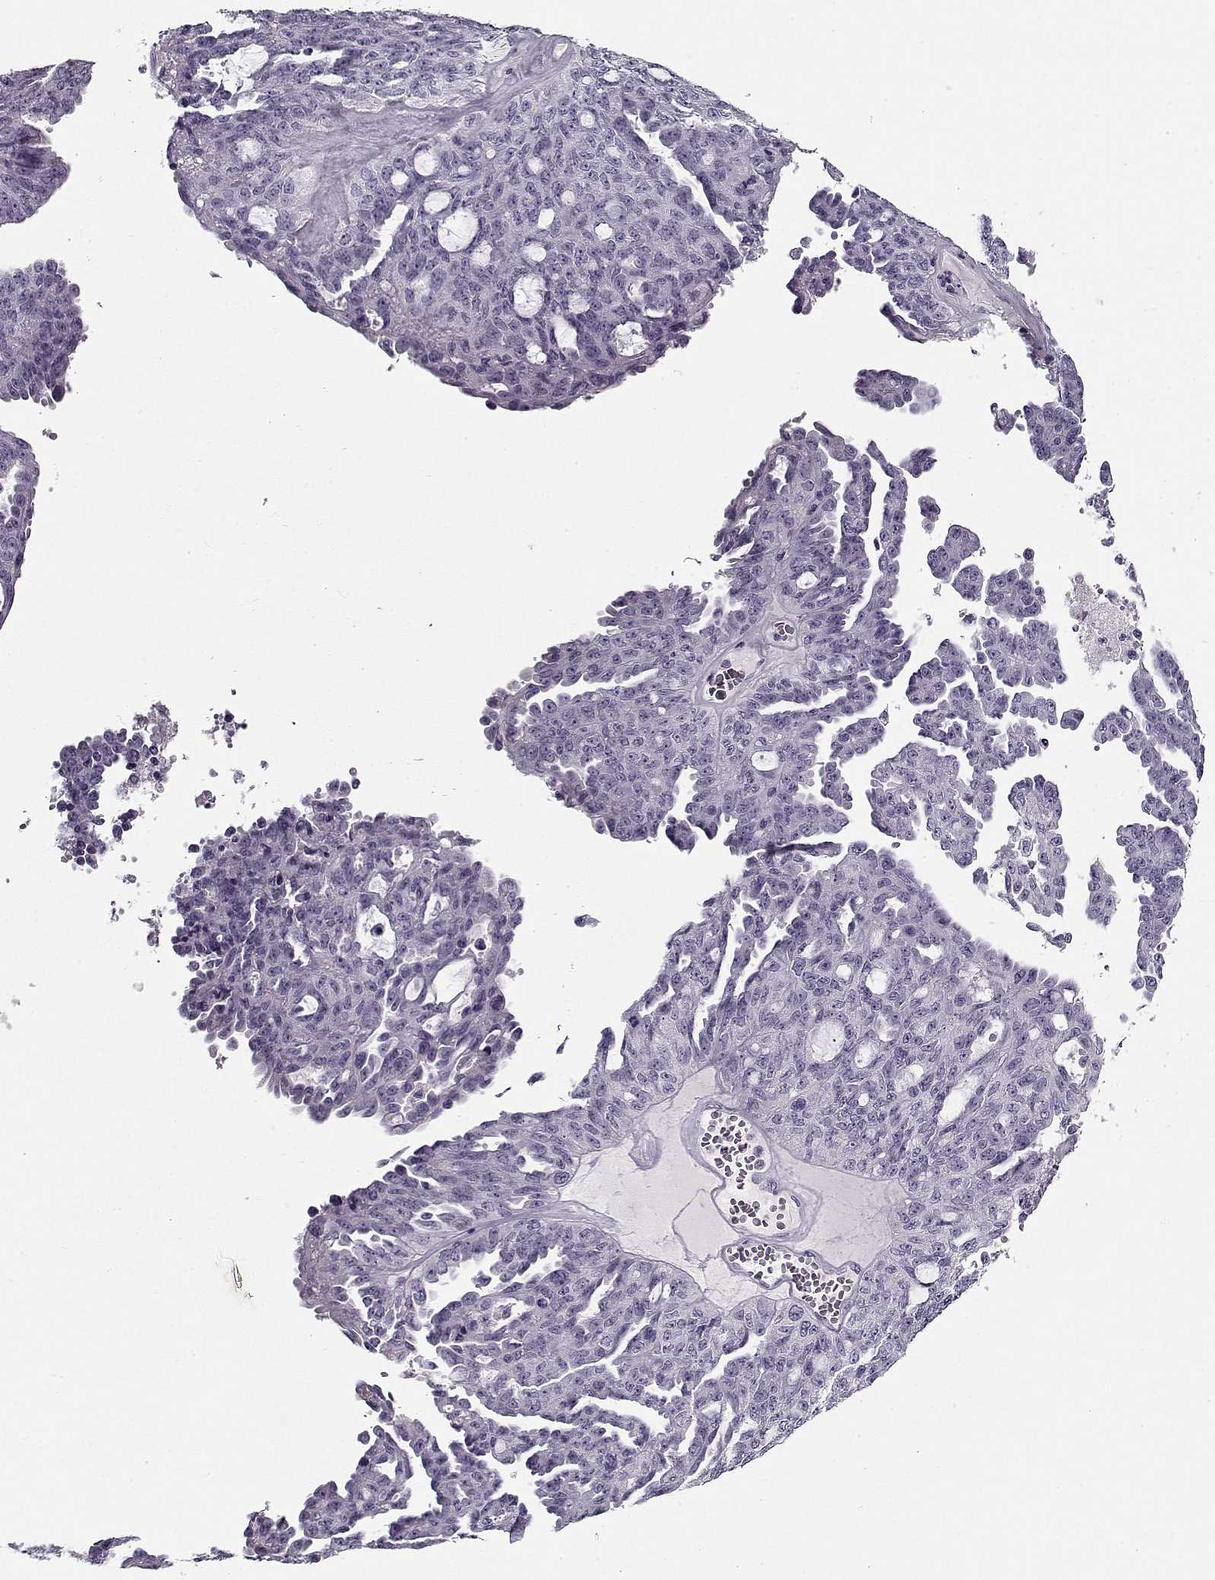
{"staining": {"intensity": "negative", "quantity": "none", "location": "none"}, "tissue": "ovarian cancer", "cell_type": "Tumor cells", "image_type": "cancer", "snomed": [{"axis": "morphology", "description": "Cystadenocarcinoma, serous, NOS"}, {"axis": "topography", "description": "Ovary"}], "caption": "IHC of ovarian cancer shows no staining in tumor cells.", "gene": "CCDC136", "patient": {"sex": "female", "age": 71}}